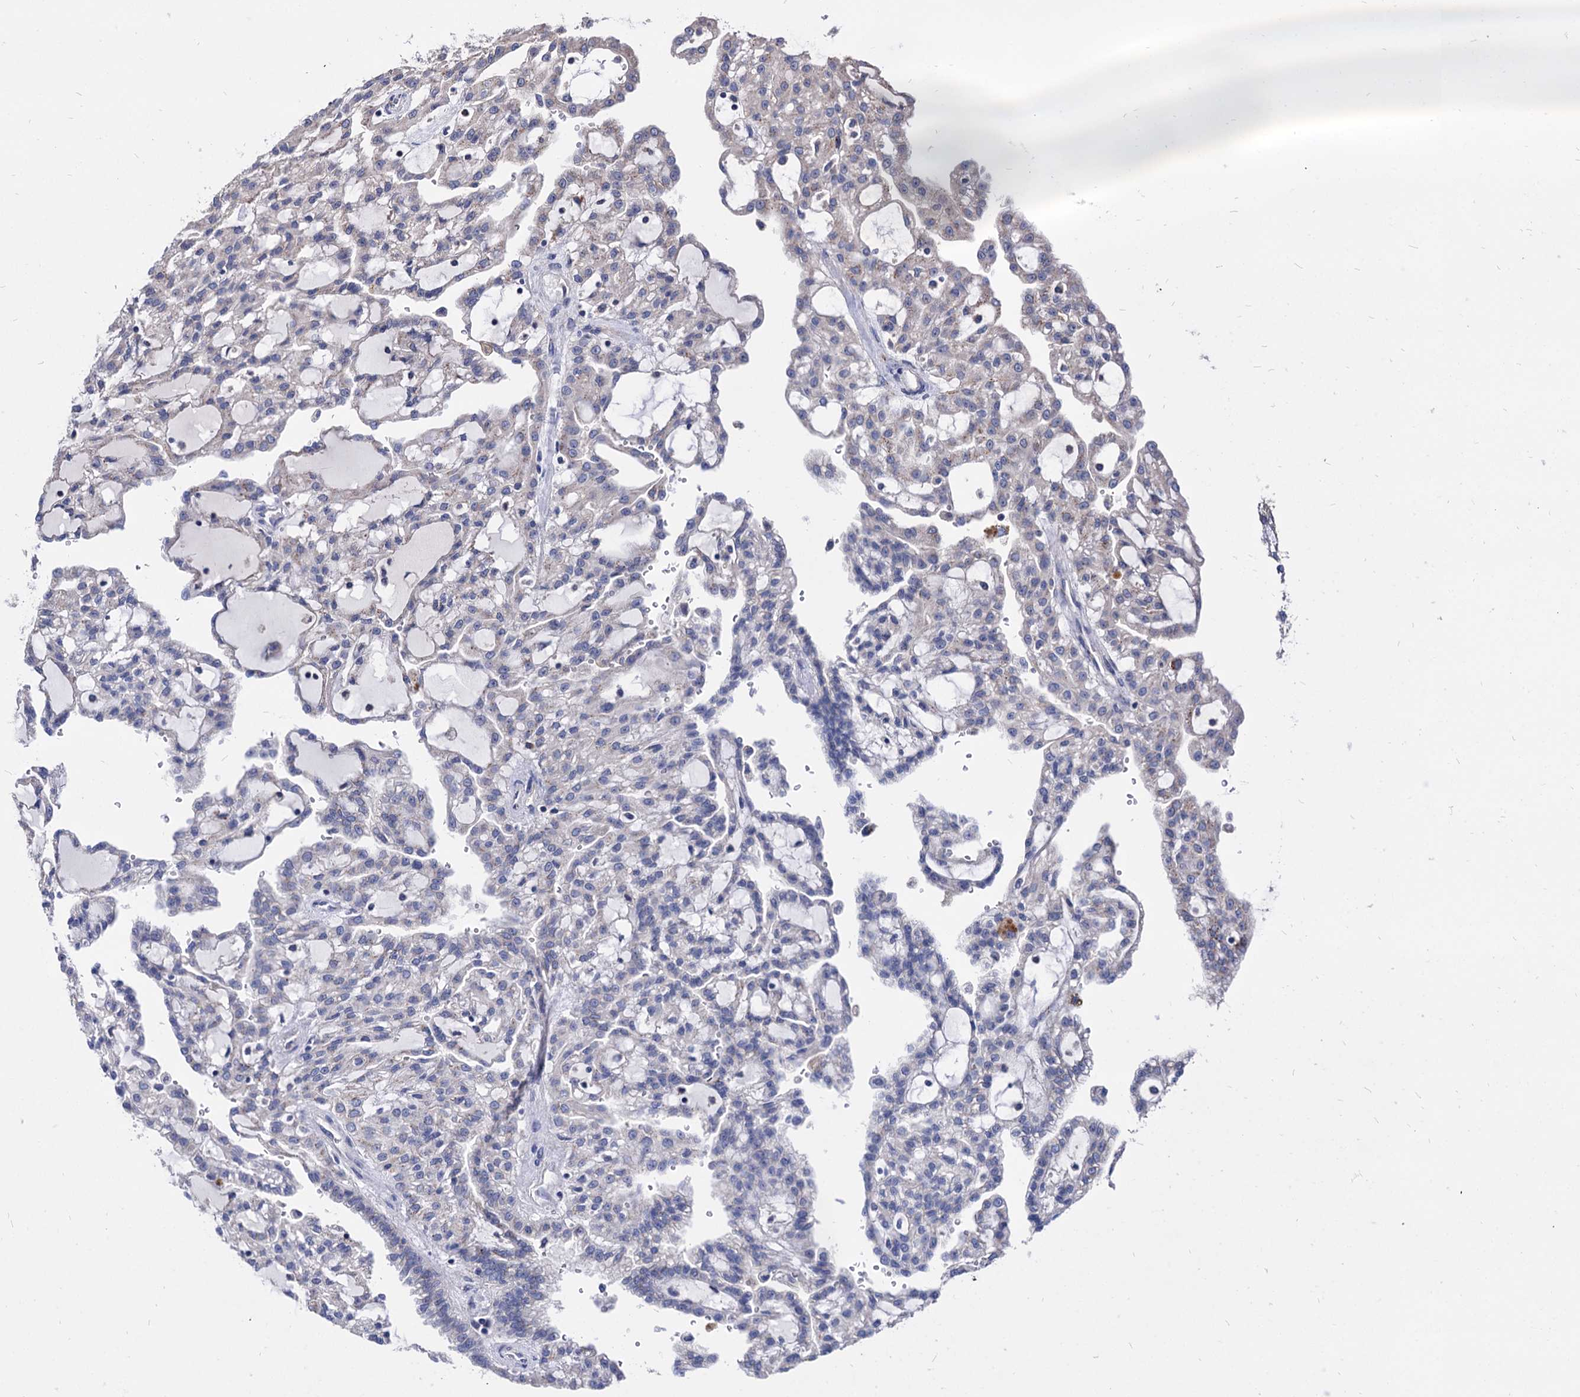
{"staining": {"intensity": "negative", "quantity": "none", "location": "none"}, "tissue": "renal cancer", "cell_type": "Tumor cells", "image_type": "cancer", "snomed": [{"axis": "morphology", "description": "Adenocarcinoma, NOS"}, {"axis": "topography", "description": "Kidney"}], "caption": "DAB (3,3'-diaminobenzidine) immunohistochemical staining of human renal adenocarcinoma exhibits no significant positivity in tumor cells.", "gene": "ESD", "patient": {"sex": "male", "age": 63}}